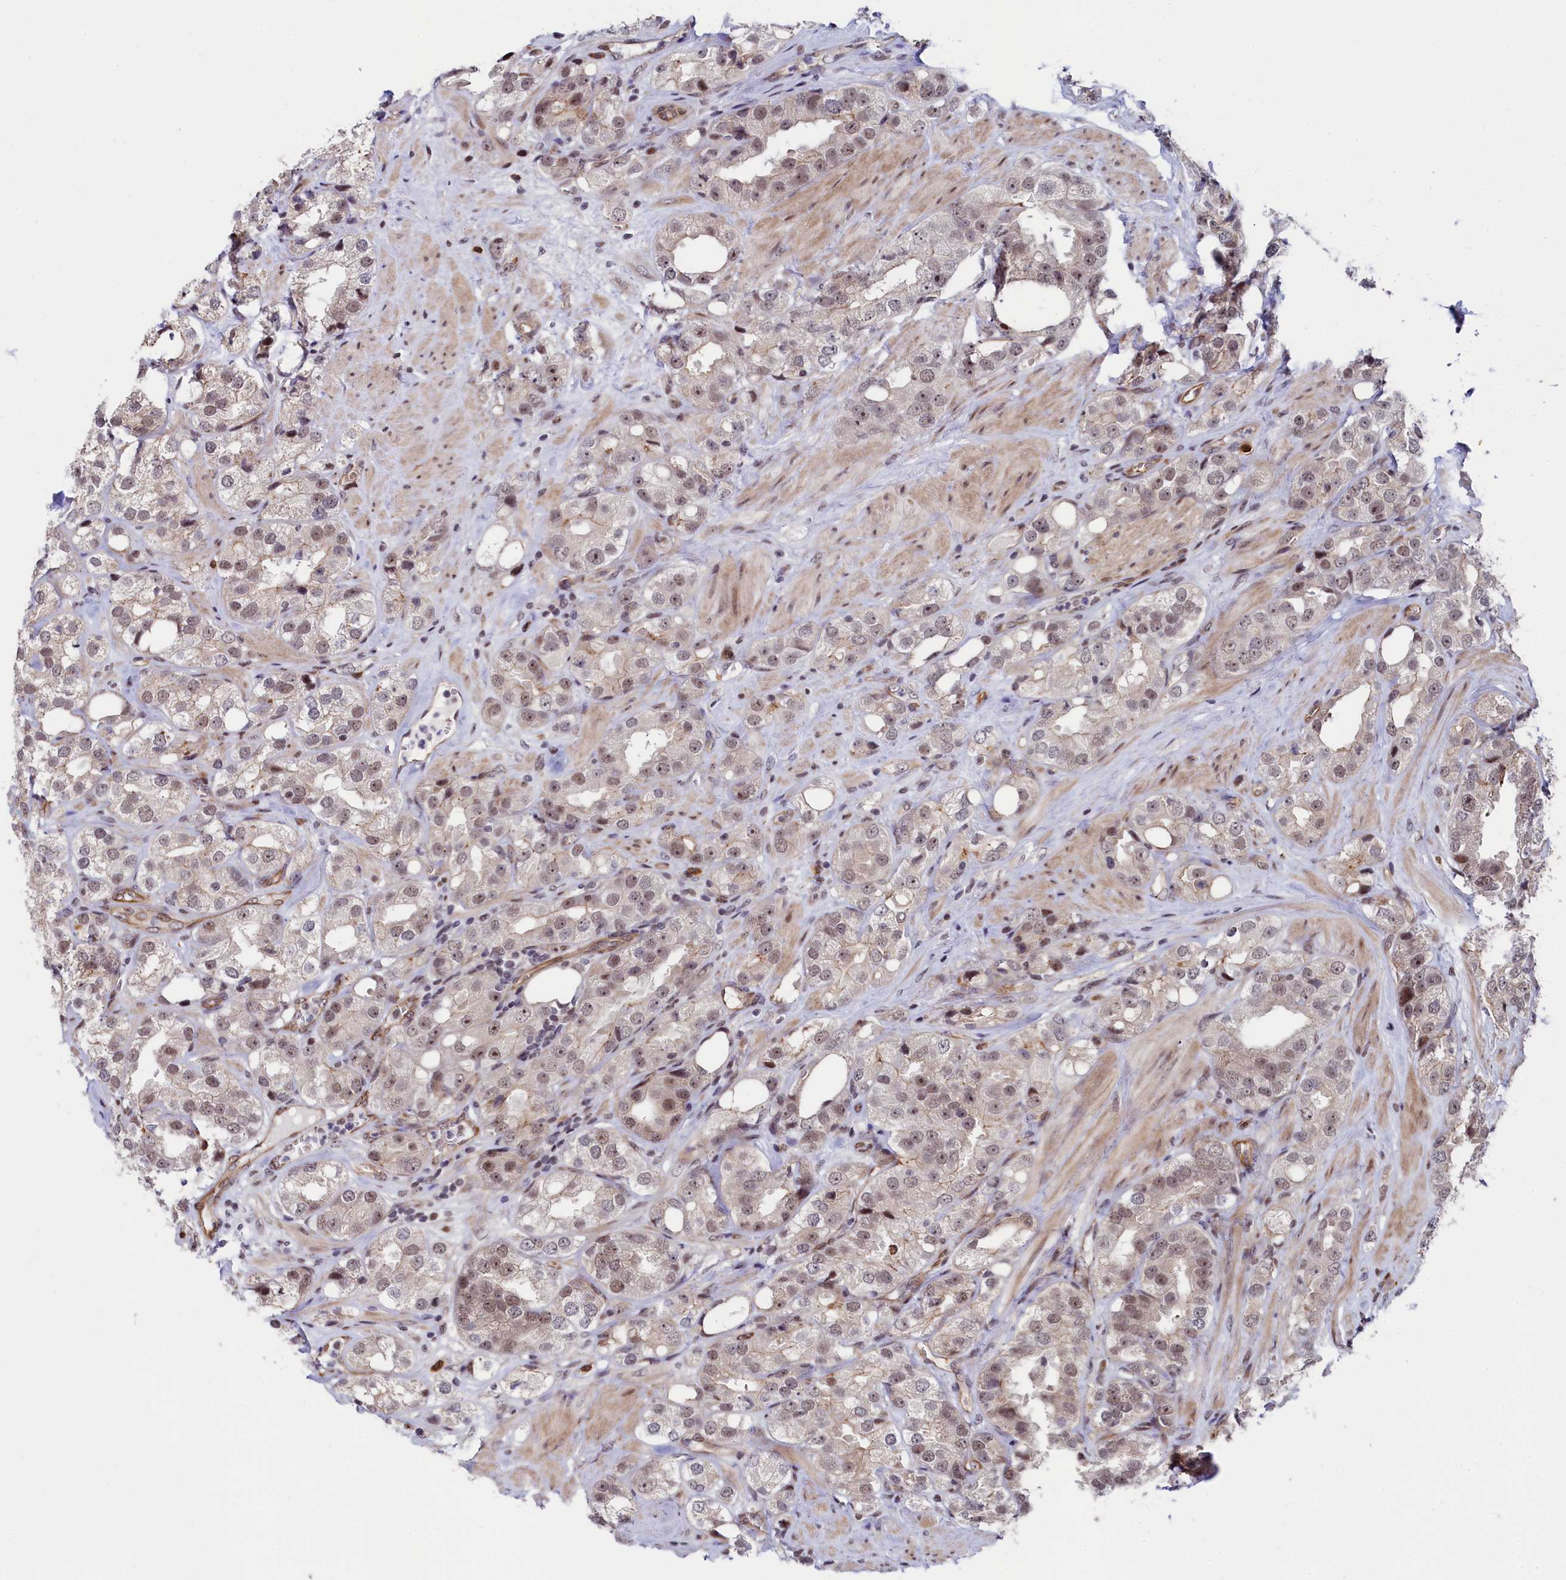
{"staining": {"intensity": "weak", "quantity": ">75%", "location": "nuclear"}, "tissue": "prostate cancer", "cell_type": "Tumor cells", "image_type": "cancer", "snomed": [{"axis": "morphology", "description": "Adenocarcinoma, NOS"}, {"axis": "topography", "description": "Prostate"}], "caption": "This is an image of immunohistochemistry (IHC) staining of prostate adenocarcinoma, which shows weak positivity in the nuclear of tumor cells.", "gene": "LEO1", "patient": {"sex": "male", "age": 79}}